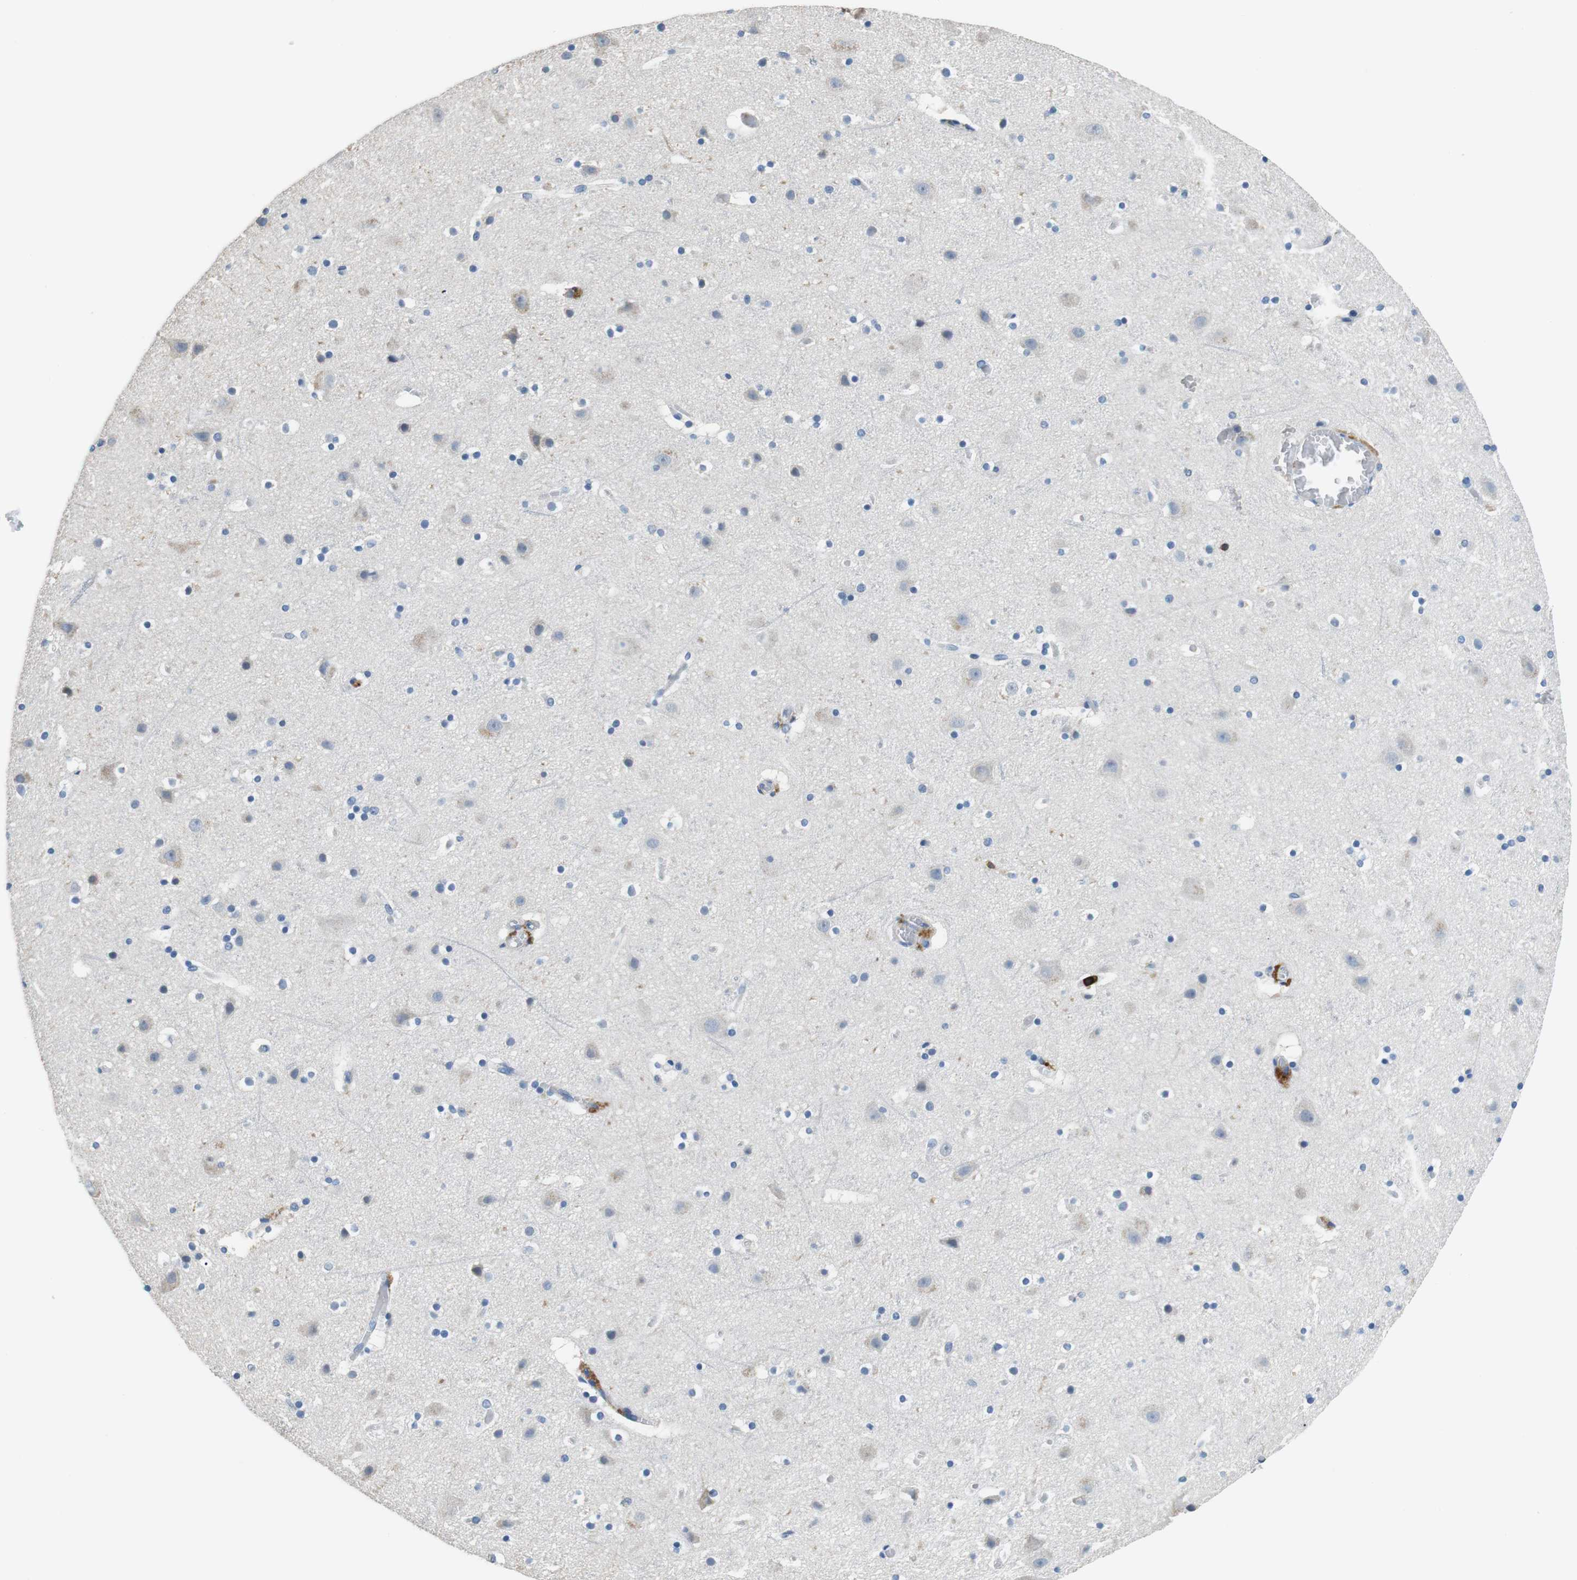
{"staining": {"intensity": "negative", "quantity": "none", "location": "none"}, "tissue": "cerebral cortex", "cell_type": "Endothelial cells", "image_type": "normal", "snomed": [{"axis": "morphology", "description": "Normal tissue, NOS"}, {"axis": "topography", "description": "Cerebral cortex"}], "caption": "Protein analysis of benign cerebral cortex exhibits no significant expression in endothelial cells.", "gene": "CD6", "patient": {"sex": "male", "age": 45}}